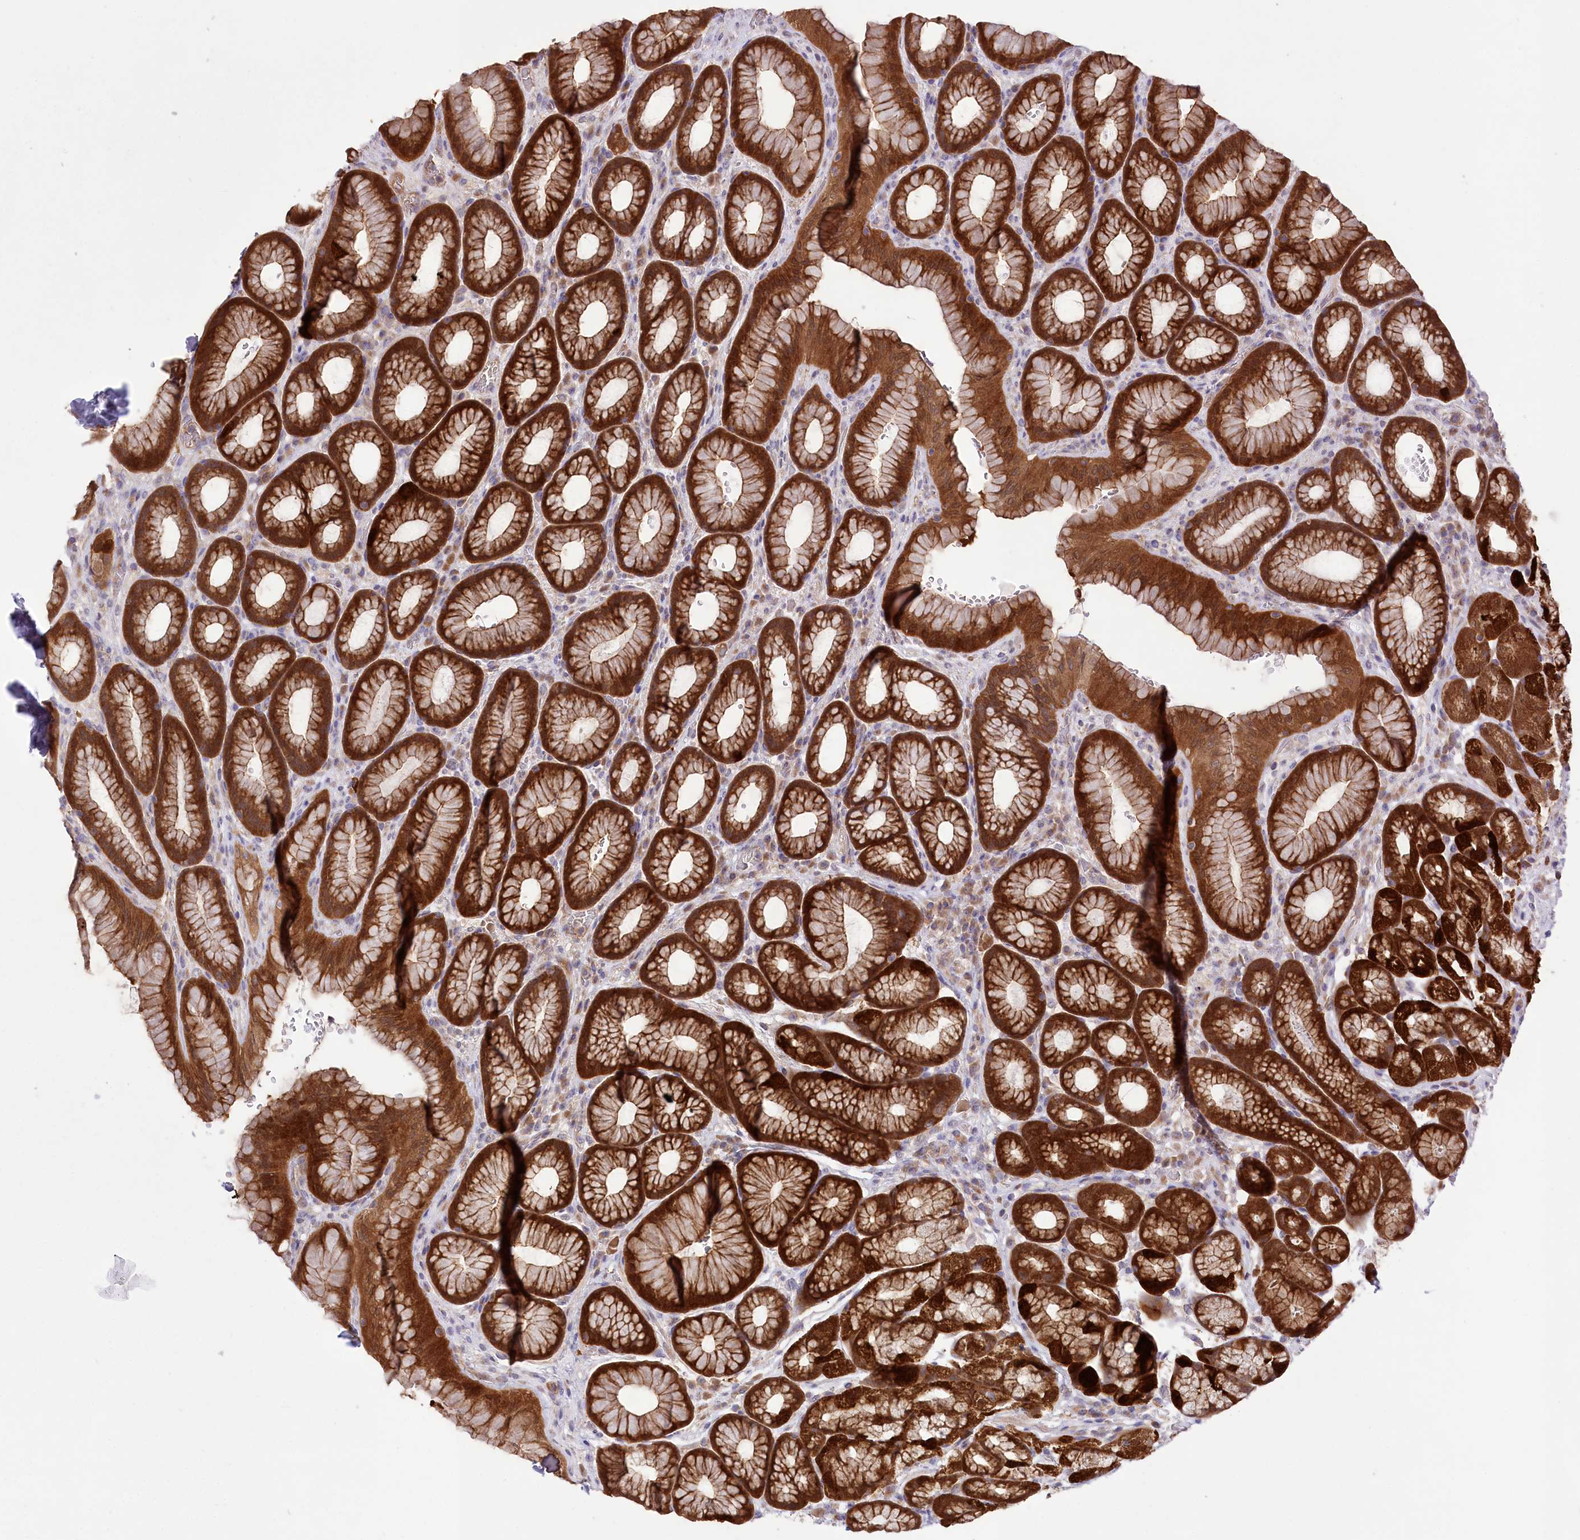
{"staining": {"intensity": "strong", "quantity": ">75%", "location": "cytoplasmic/membranous,nuclear"}, "tissue": "stomach", "cell_type": "Glandular cells", "image_type": "normal", "snomed": [{"axis": "morphology", "description": "Normal tissue, NOS"}, {"axis": "morphology", "description": "Adenocarcinoma, NOS"}, {"axis": "topography", "description": "Stomach"}], "caption": "Glandular cells display high levels of strong cytoplasmic/membranous,nuclear expression in about >75% of cells in benign stomach. (Brightfield microscopy of DAB IHC at high magnification).", "gene": "PBLD", "patient": {"sex": "male", "age": 57}}